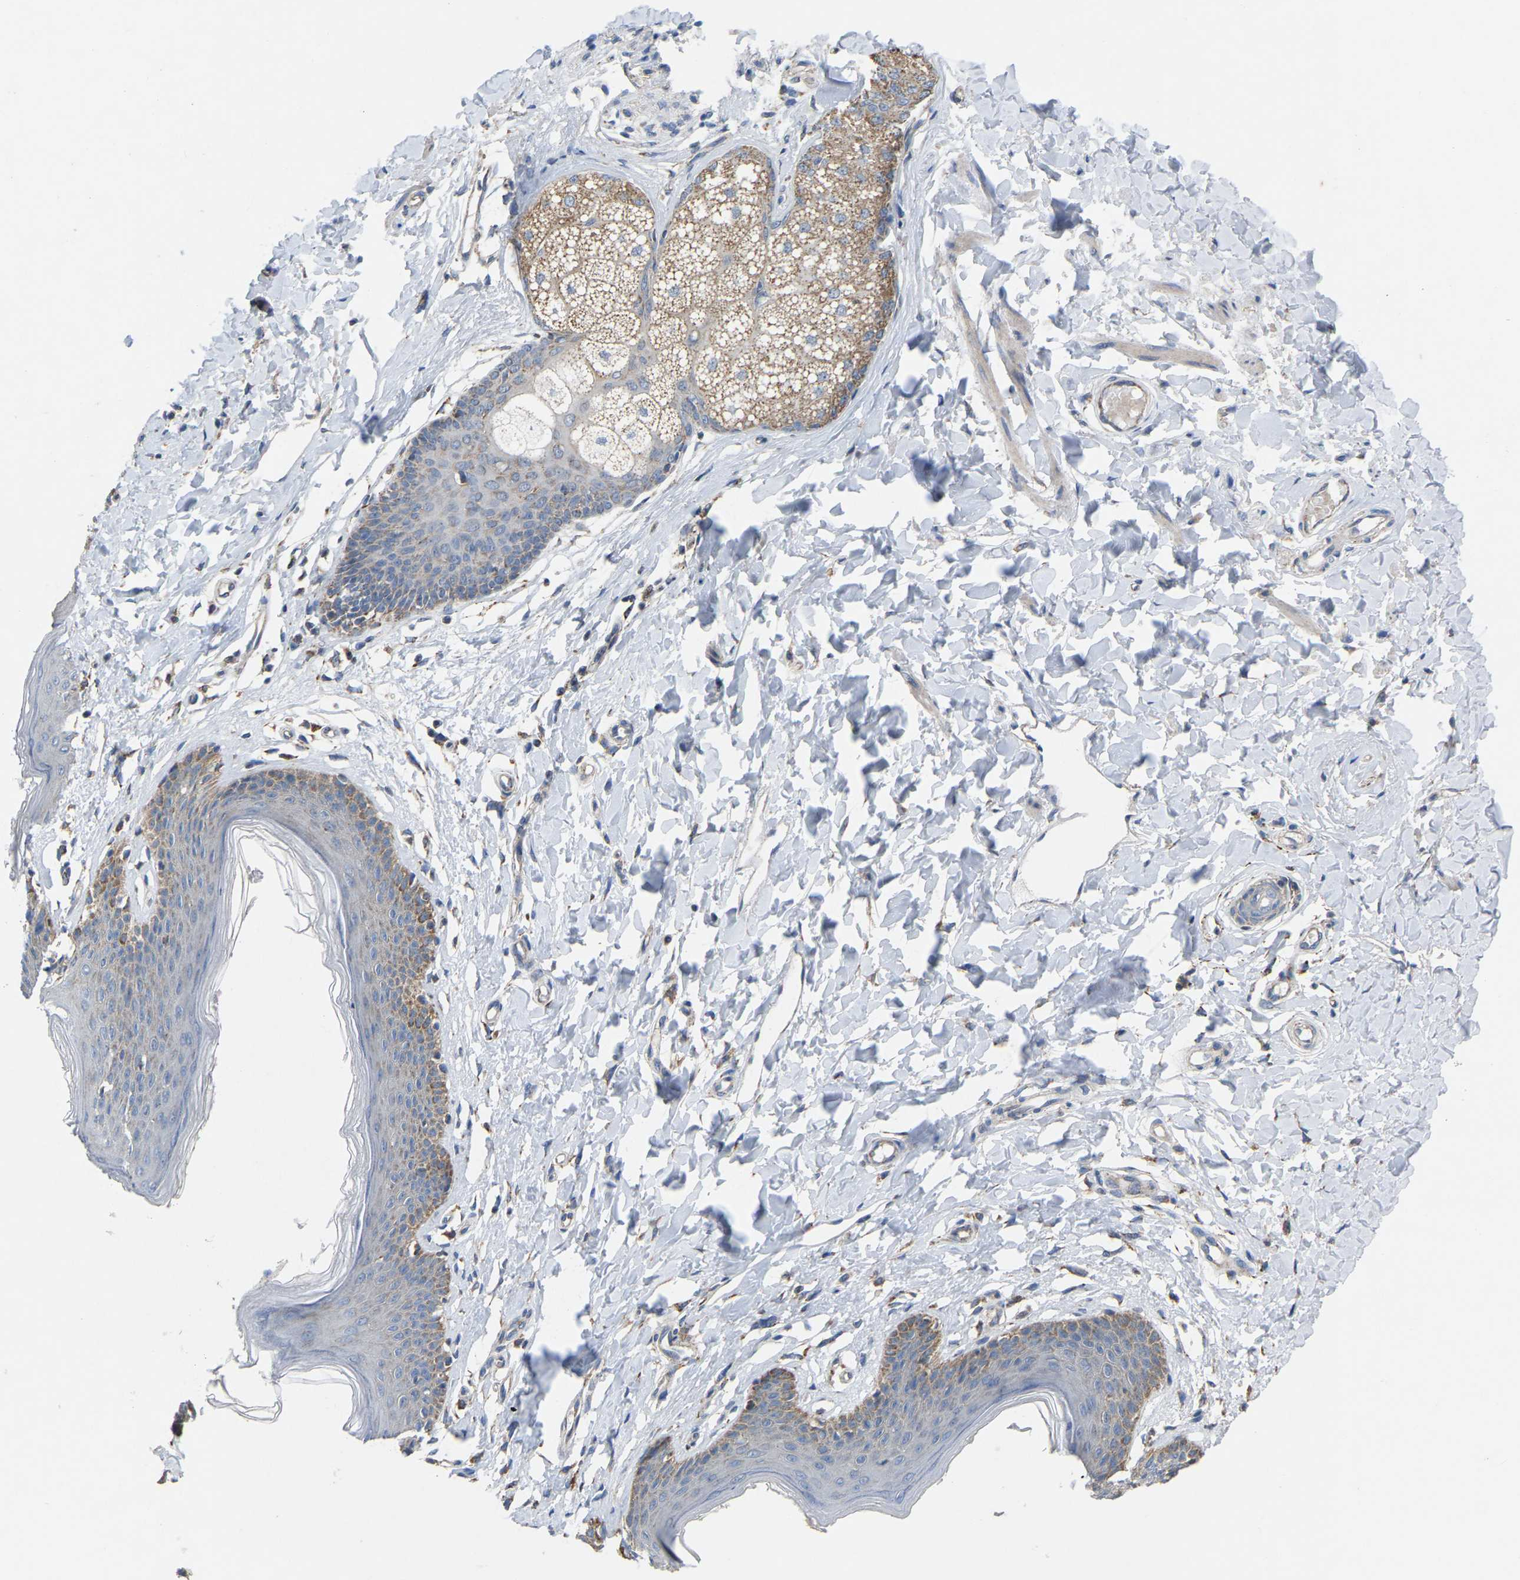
{"staining": {"intensity": "moderate", "quantity": "<25%", "location": "cytoplasmic/membranous"}, "tissue": "skin", "cell_type": "Epidermal cells", "image_type": "normal", "snomed": [{"axis": "morphology", "description": "Normal tissue, NOS"}, {"axis": "topography", "description": "Vulva"}], "caption": "Approximately <25% of epidermal cells in unremarkable skin display moderate cytoplasmic/membranous protein expression as visualized by brown immunohistochemical staining.", "gene": "BCL10", "patient": {"sex": "female", "age": 66}}